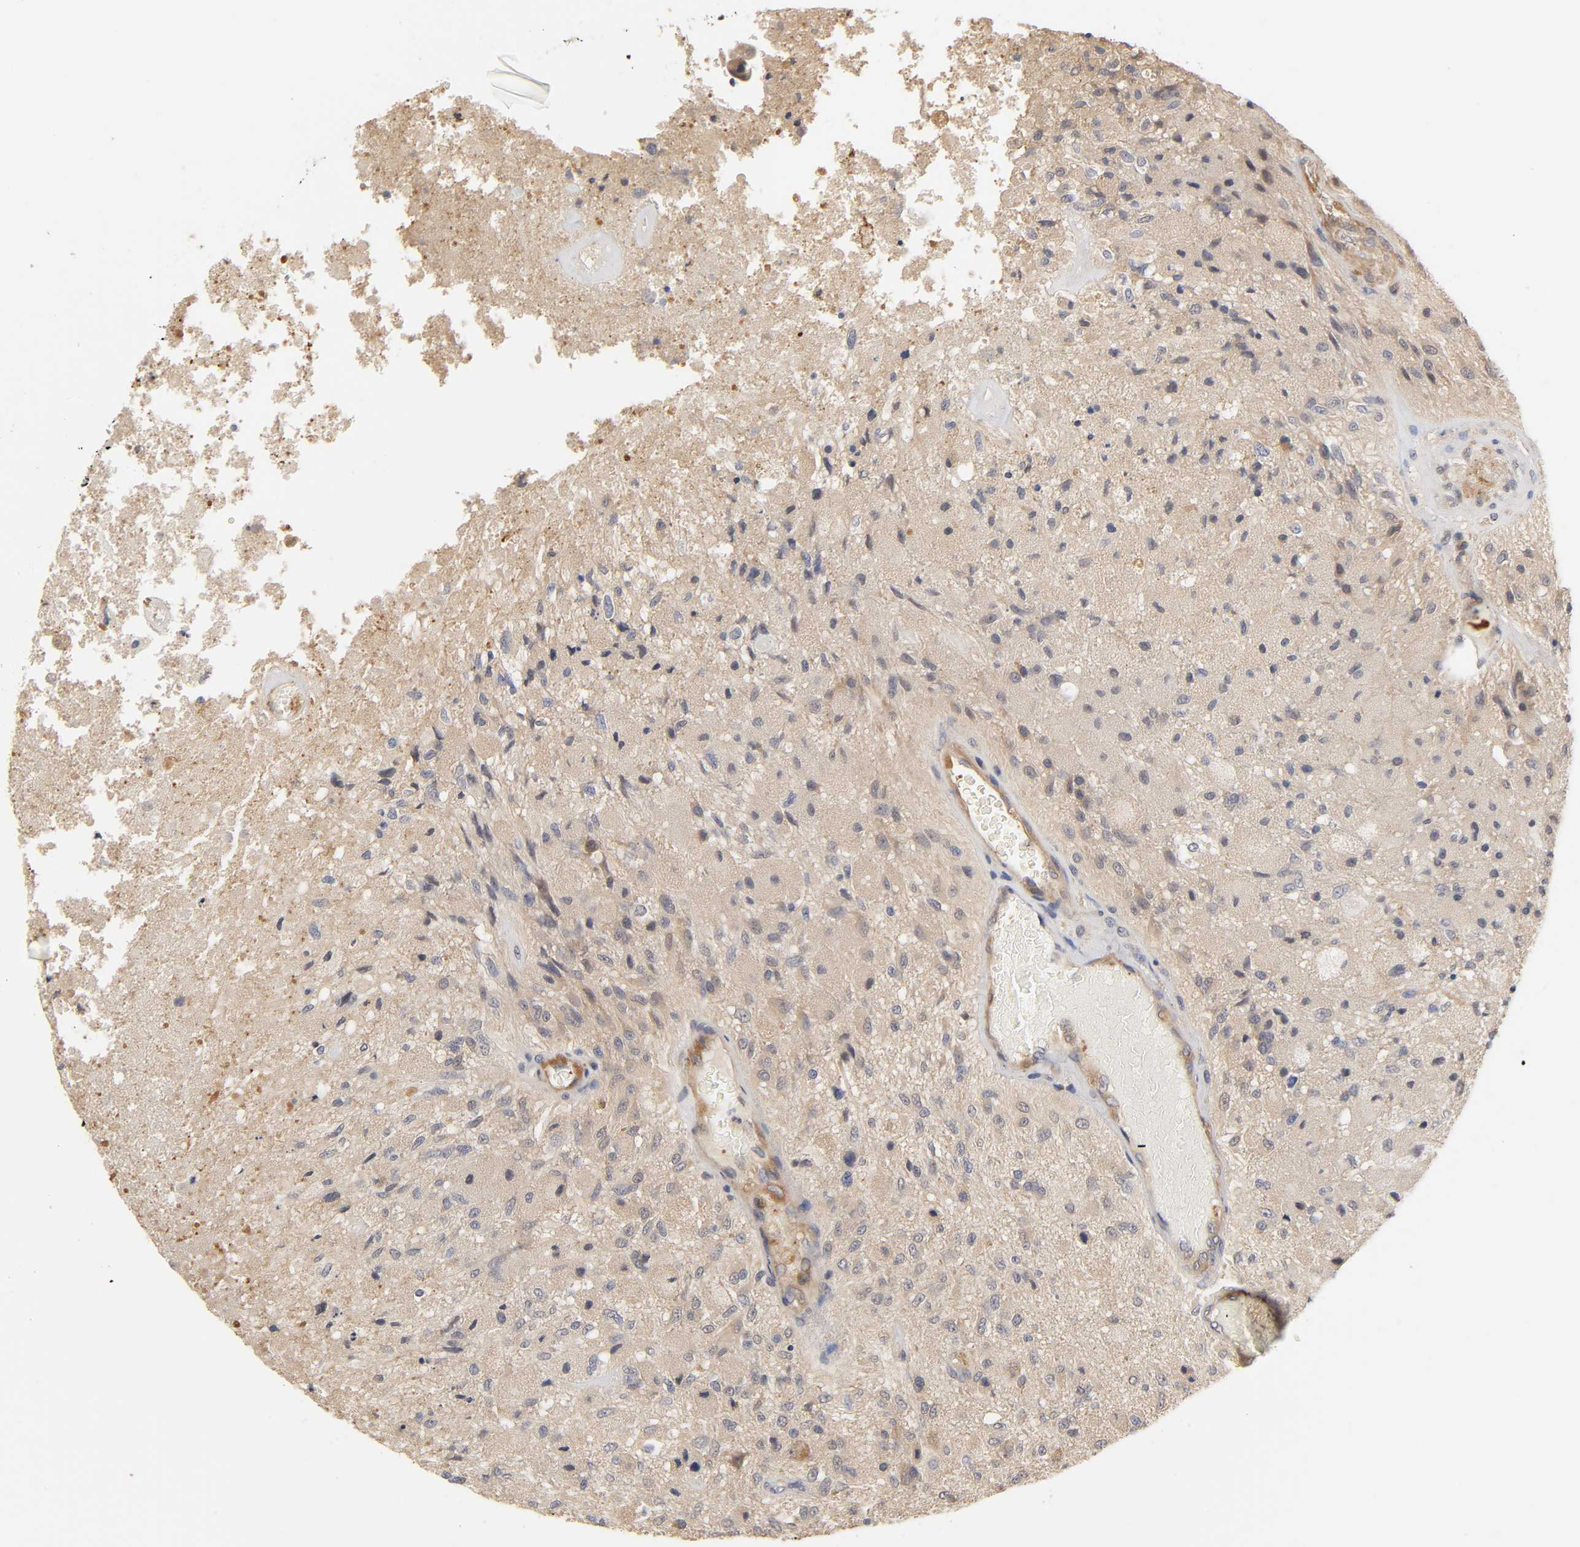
{"staining": {"intensity": "weak", "quantity": "25%-75%", "location": "cytoplasmic/membranous"}, "tissue": "glioma", "cell_type": "Tumor cells", "image_type": "cancer", "snomed": [{"axis": "morphology", "description": "Normal tissue, NOS"}, {"axis": "morphology", "description": "Glioma, malignant, High grade"}, {"axis": "topography", "description": "Cerebral cortex"}], "caption": "Tumor cells display low levels of weak cytoplasmic/membranous positivity in about 25%-75% of cells in glioma.", "gene": "PDE5A", "patient": {"sex": "male", "age": 77}}